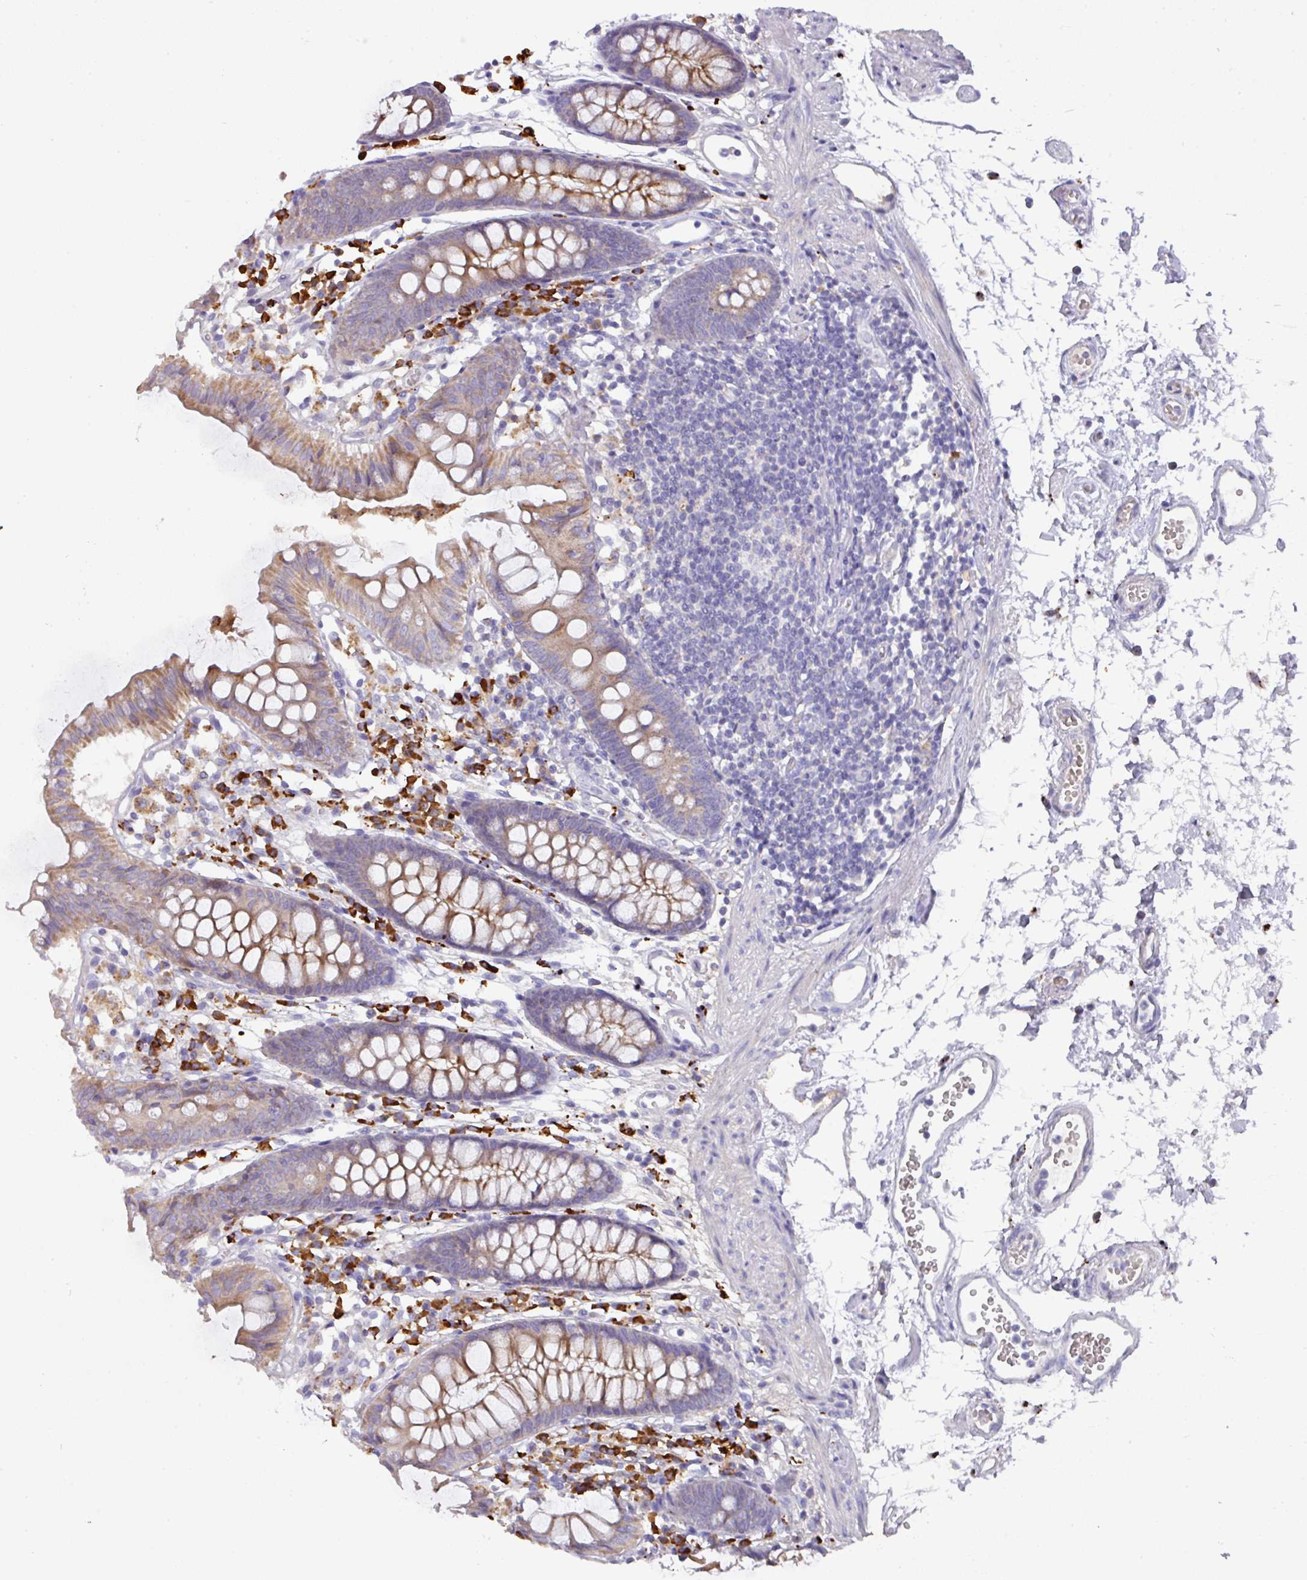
{"staining": {"intensity": "negative", "quantity": "none", "location": "none"}, "tissue": "colon", "cell_type": "Endothelial cells", "image_type": "normal", "snomed": [{"axis": "morphology", "description": "Normal tissue, NOS"}, {"axis": "topography", "description": "Colon"}], "caption": "The photomicrograph demonstrates no significant expression in endothelial cells of colon. The staining was performed using DAB to visualize the protein expression in brown, while the nuclei were stained in blue with hematoxylin (Magnification: 20x).", "gene": "IL4R", "patient": {"sex": "female", "age": 84}}